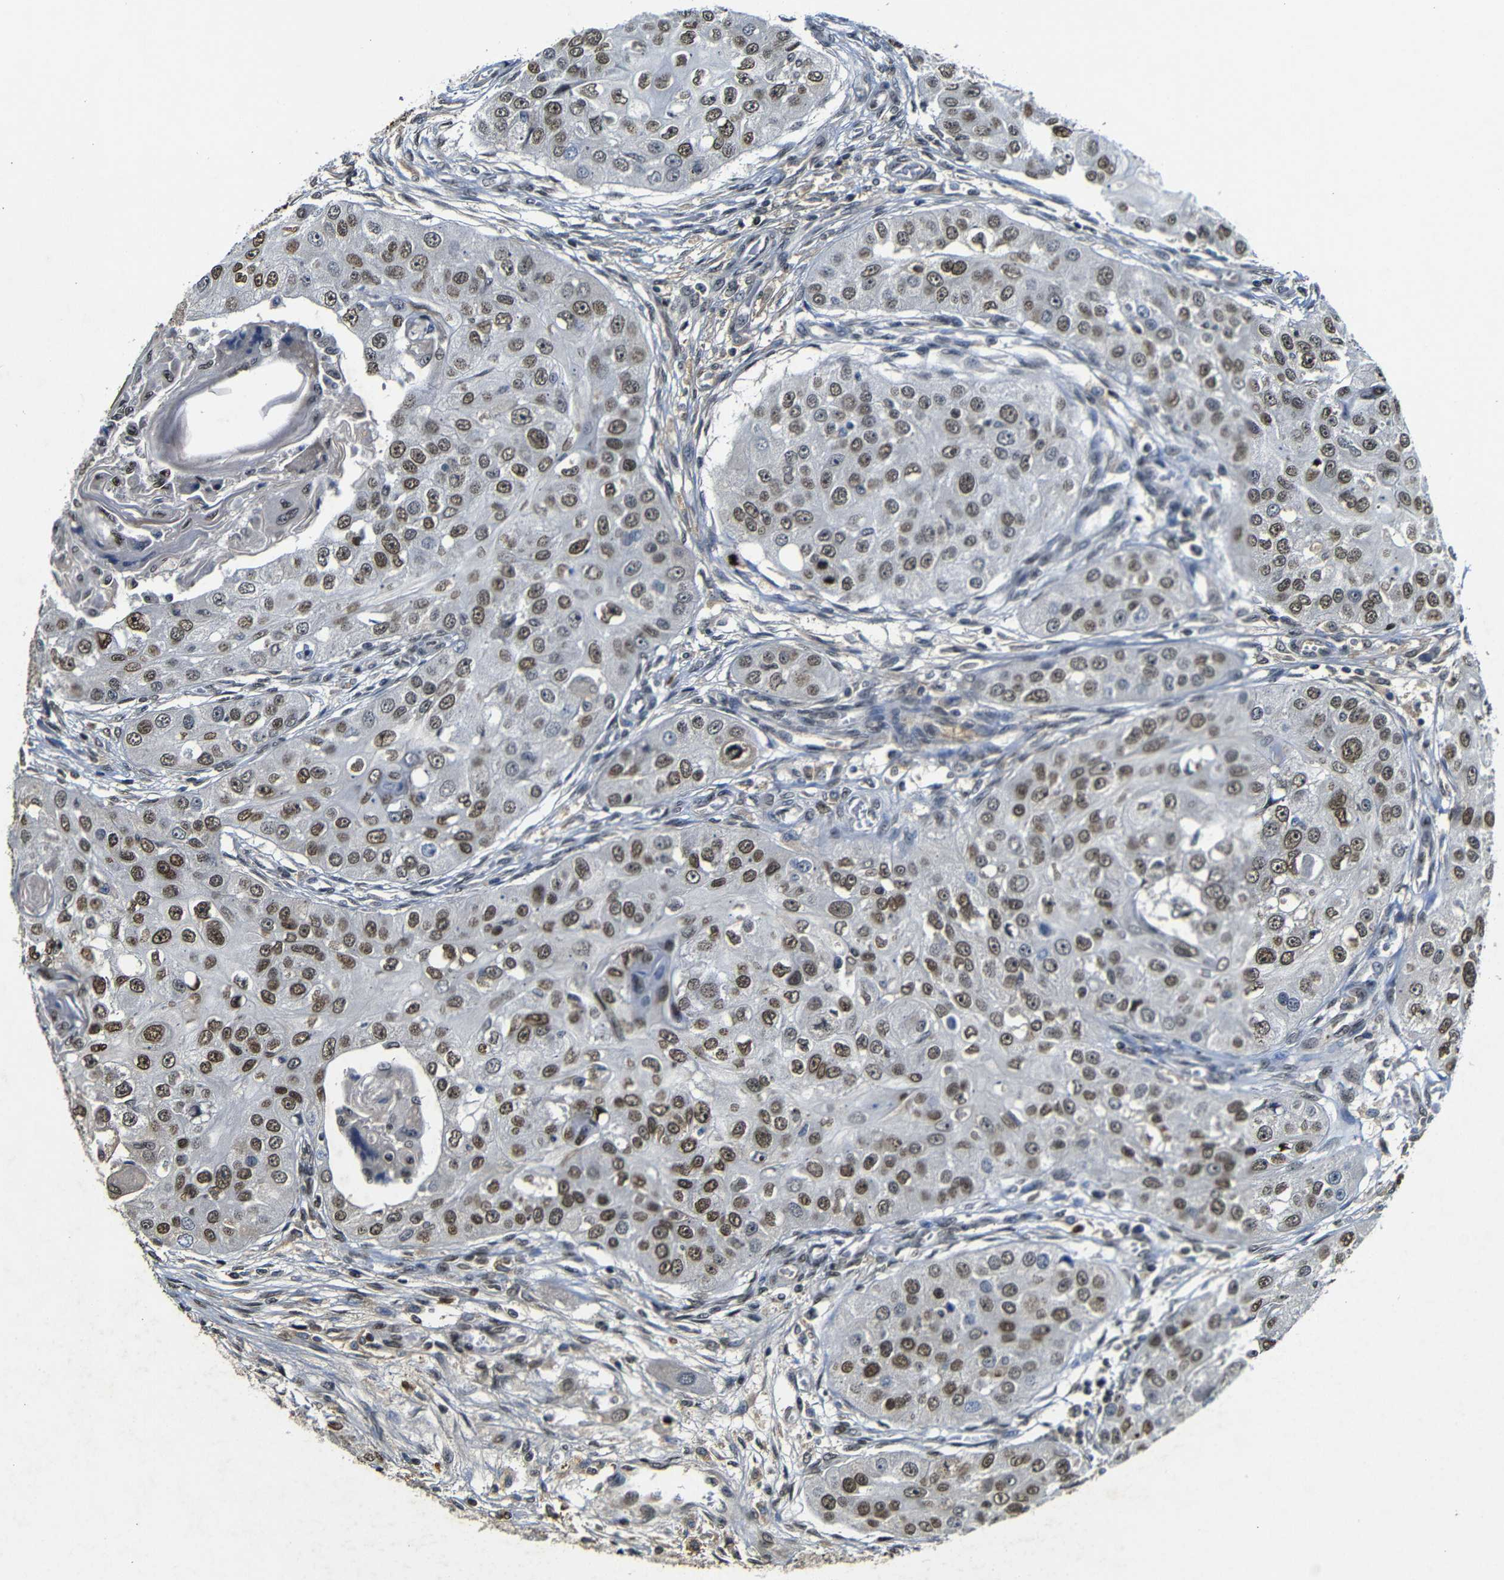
{"staining": {"intensity": "moderate", "quantity": "25%-75%", "location": "nuclear"}, "tissue": "head and neck cancer", "cell_type": "Tumor cells", "image_type": "cancer", "snomed": [{"axis": "morphology", "description": "Normal tissue, NOS"}, {"axis": "morphology", "description": "Squamous cell carcinoma, NOS"}, {"axis": "topography", "description": "Skeletal muscle"}, {"axis": "topography", "description": "Head-Neck"}], "caption": "Immunohistochemistry (IHC) staining of squamous cell carcinoma (head and neck), which reveals medium levels of moderate nuclear positivity in about 25%-75% of tumor cells indicating moderate nuclear protein positivity. The staining was performed using DAB (brown) for protein detection and nuclei were counterstained in hematoxylin (blue).", "gene": "MYC", "patient": {"sex": "male", "age": 51}}